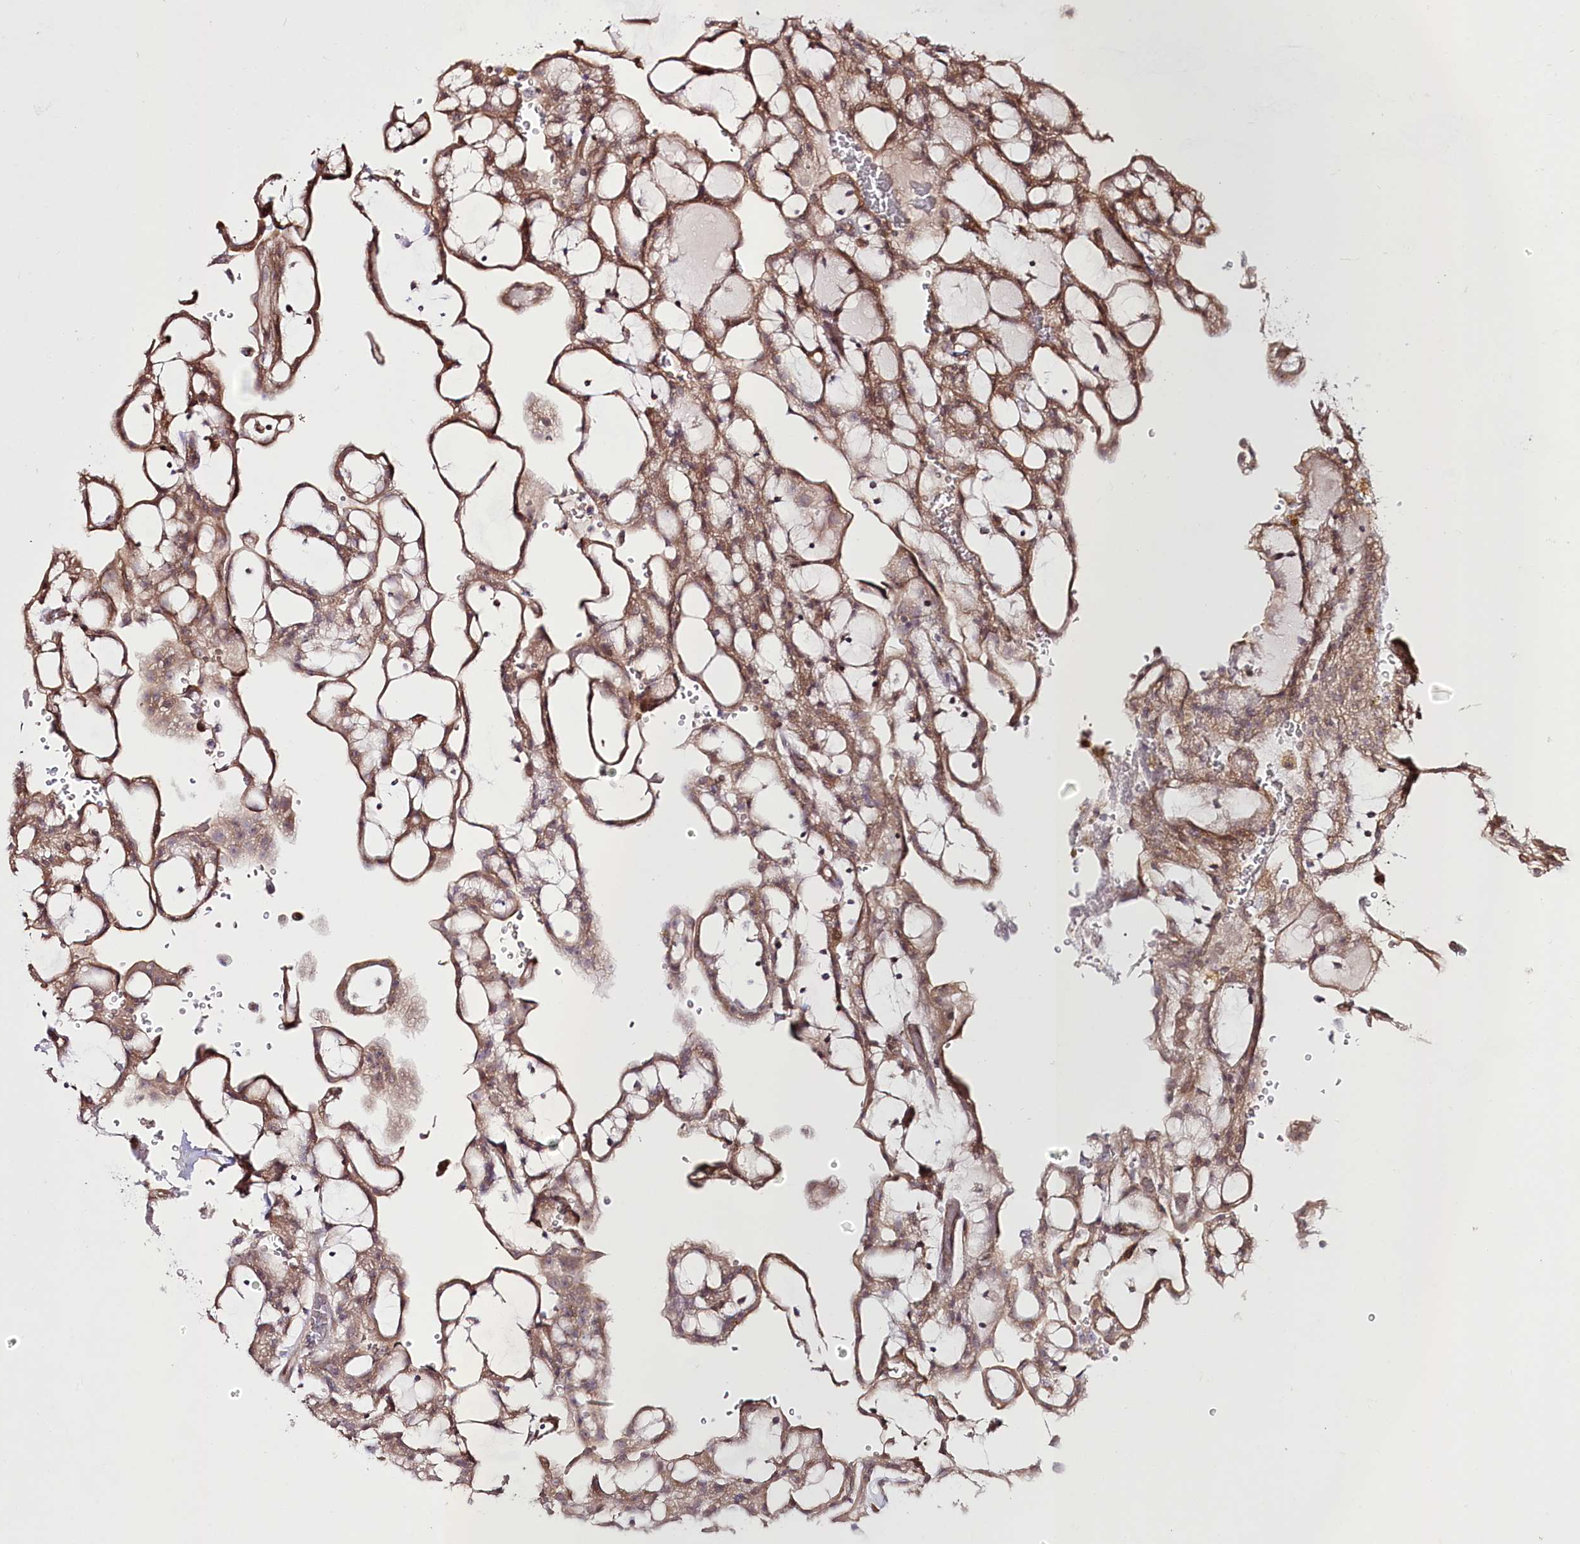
{"staining": {"intensity": "moderate", "quantity": ">75%", "location": "cytoplasmic/membranous"}, "tissue": "renal cancer", "cell_type": "Tumor cells", "image_type": "cancer", "snomed": [{"axis": "morphology", "description": "Adenocarcinoma, NOS"}, {"axis": "topography", "description": "Kidney"}], "caption": "The image exhibits immunohistochemical staining of renal cancer (adenocarcinoma). There is moderate cytoplasmic/membranous staining is seen in about >75% of tumor cells.", "gene": "REXO2", "patient": {"sex": "male", "age": 63}}